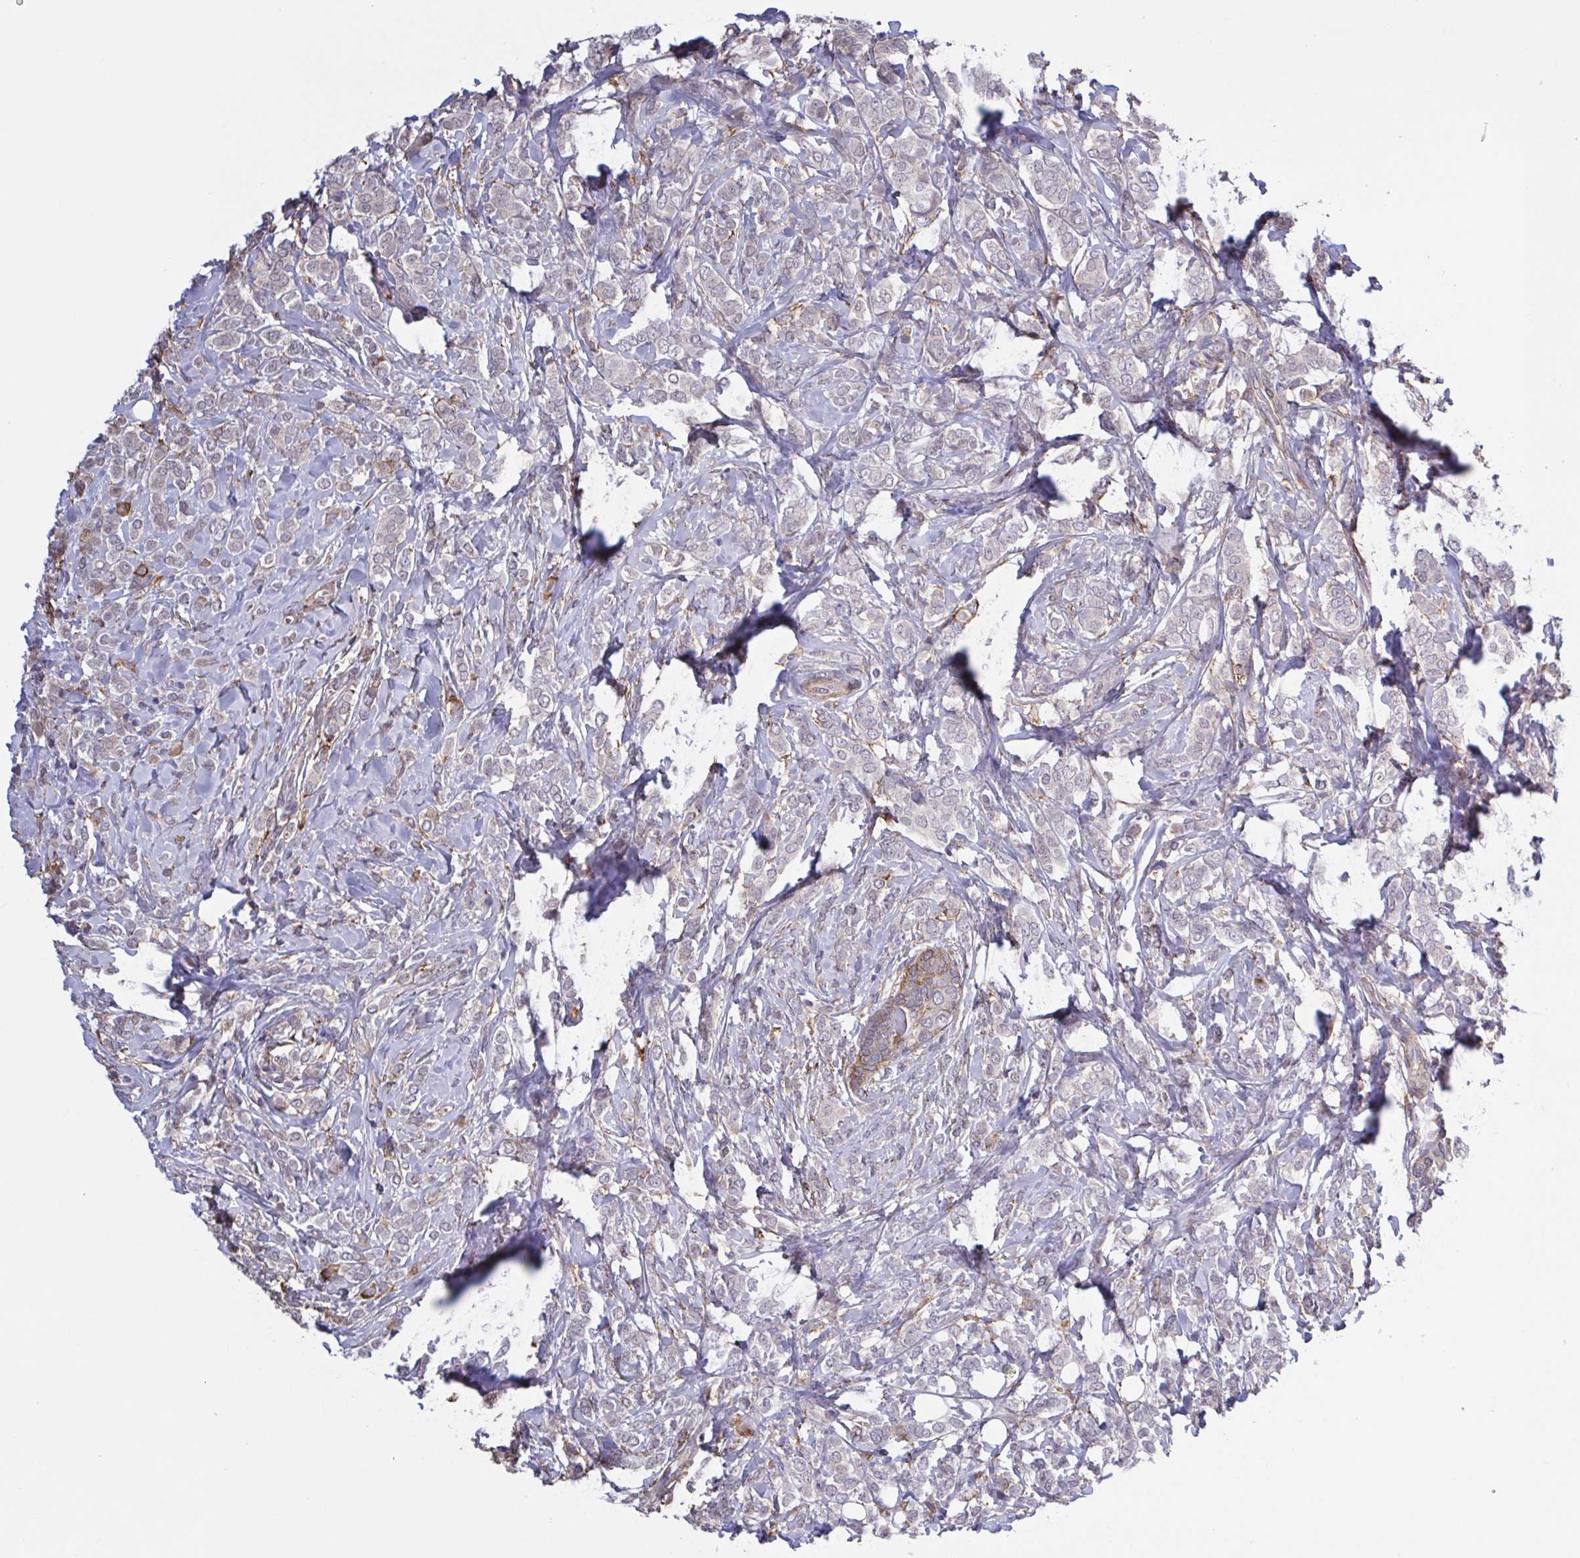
{"staining": {"intensity": "negative", "quantity": "none", "location": "none"}, "tissue": "breast cancer", "cell_type": "Tumor cells", "image_type": "cancer", "snomed": [{"axis": "morphology", "description": "Lobular carcinoma"}, {"axis": "topography", "description": "Breast"}], "caption": "Immunohistochemical staining of breast lobular carcinoma demonstrates no significant staining in tumor cells.", "gene": "ZNF200", "patient": {"sex": "female", "age": 49}}